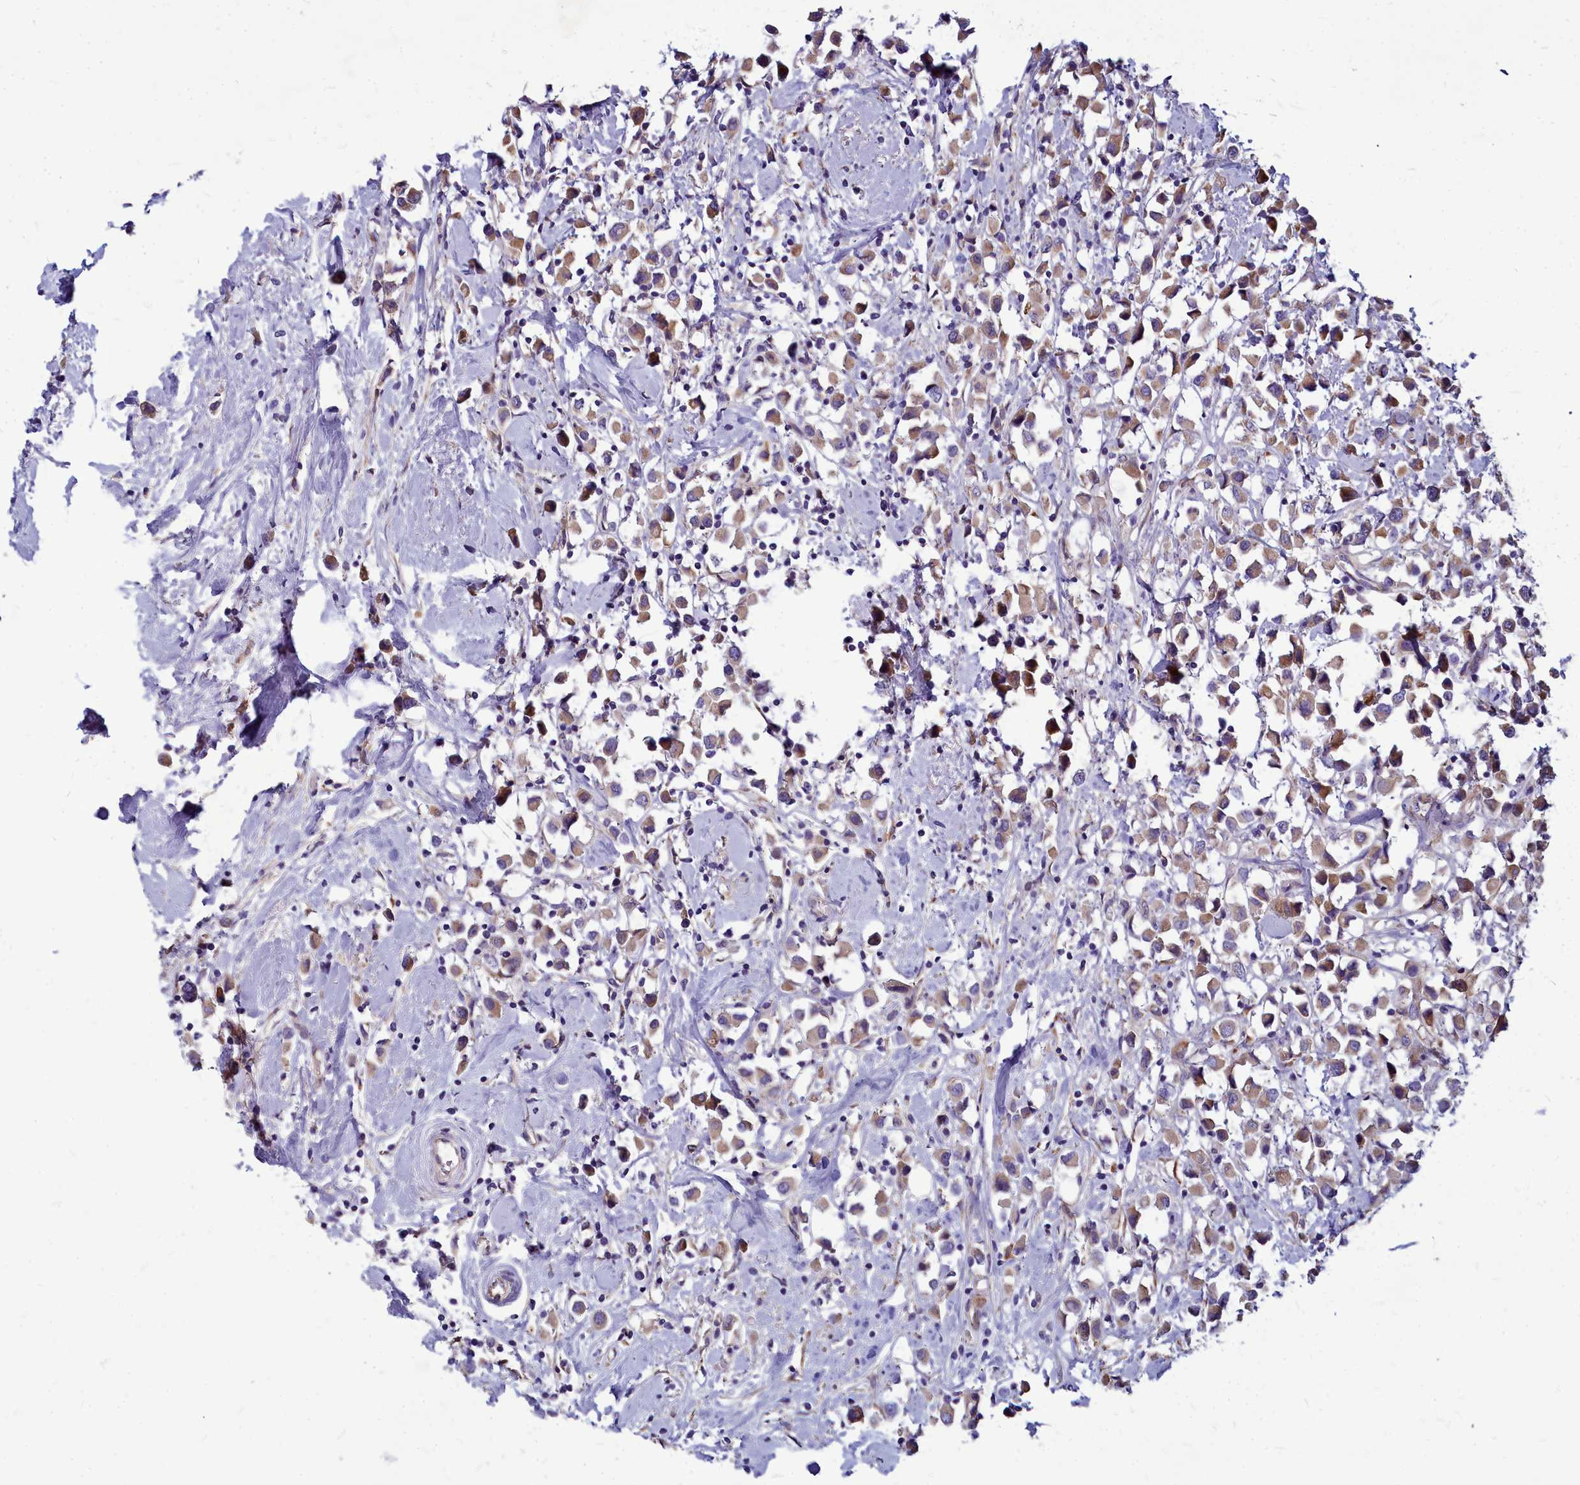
{"staining": {"intensity": "weak", "quantity": ">75%", "location": "cytoplasmic/membranous"}, "tissue": "breast cancer", "cell_type": "Tumor cells", "image_type": "cancer", "snomed": [{"axis": "morphology", "description": "Duct carcinoma"}, {"axis": "topography", "description": "Breast"}], "caption": "IHC histopathology image of breast intraductal carcinoma stained for a protein (brown), which reveals low levels of weak cytoplasmic/membranous staining in about >75% of tumor cells.", "gene": "SMPD4", "patient": {"sex": "female", "age": 61}}